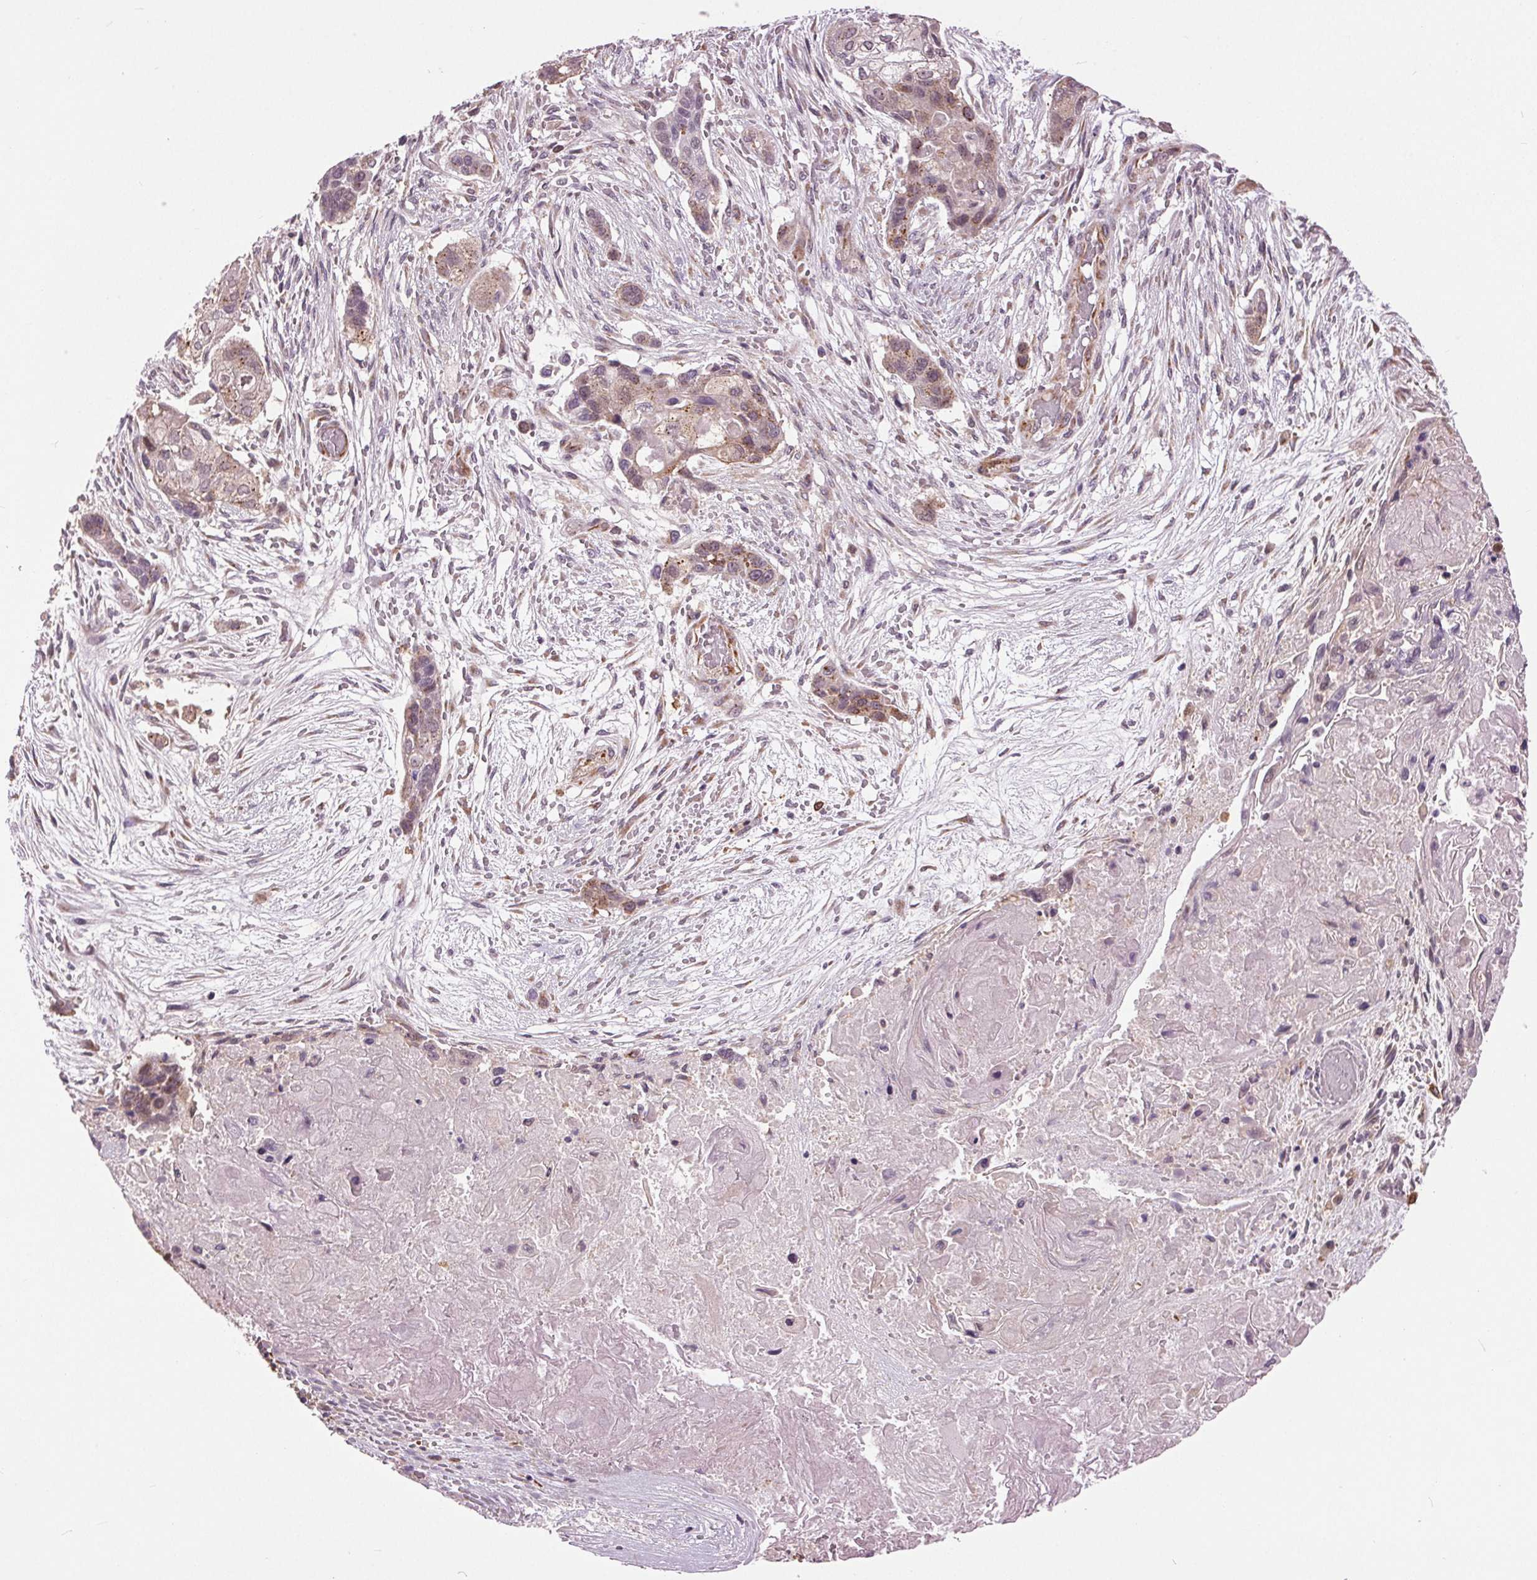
{"staining": {"intensity": "moderate", "quantity": "25%-75%", "location": "cytoplasmic/membranous"}, "tissue": "lung cancer", "cell_type": "Tumor cells", "image_type": "cancer", "snomed": [{"axis": "morphology", "description": "Squamous cell carcinoma, NOS"}, {"axis": "topography", "description": "Lung"}], "caption": "Squamous cell carcinoma (lung) was stained to show a protein in brown. There is medium levels of moderate cytoplasmic/membranous expression in approximately 25%-75% of tumor cells.", "gene": "BSDC1", "patient": {"sex": "male", "age": 69}}